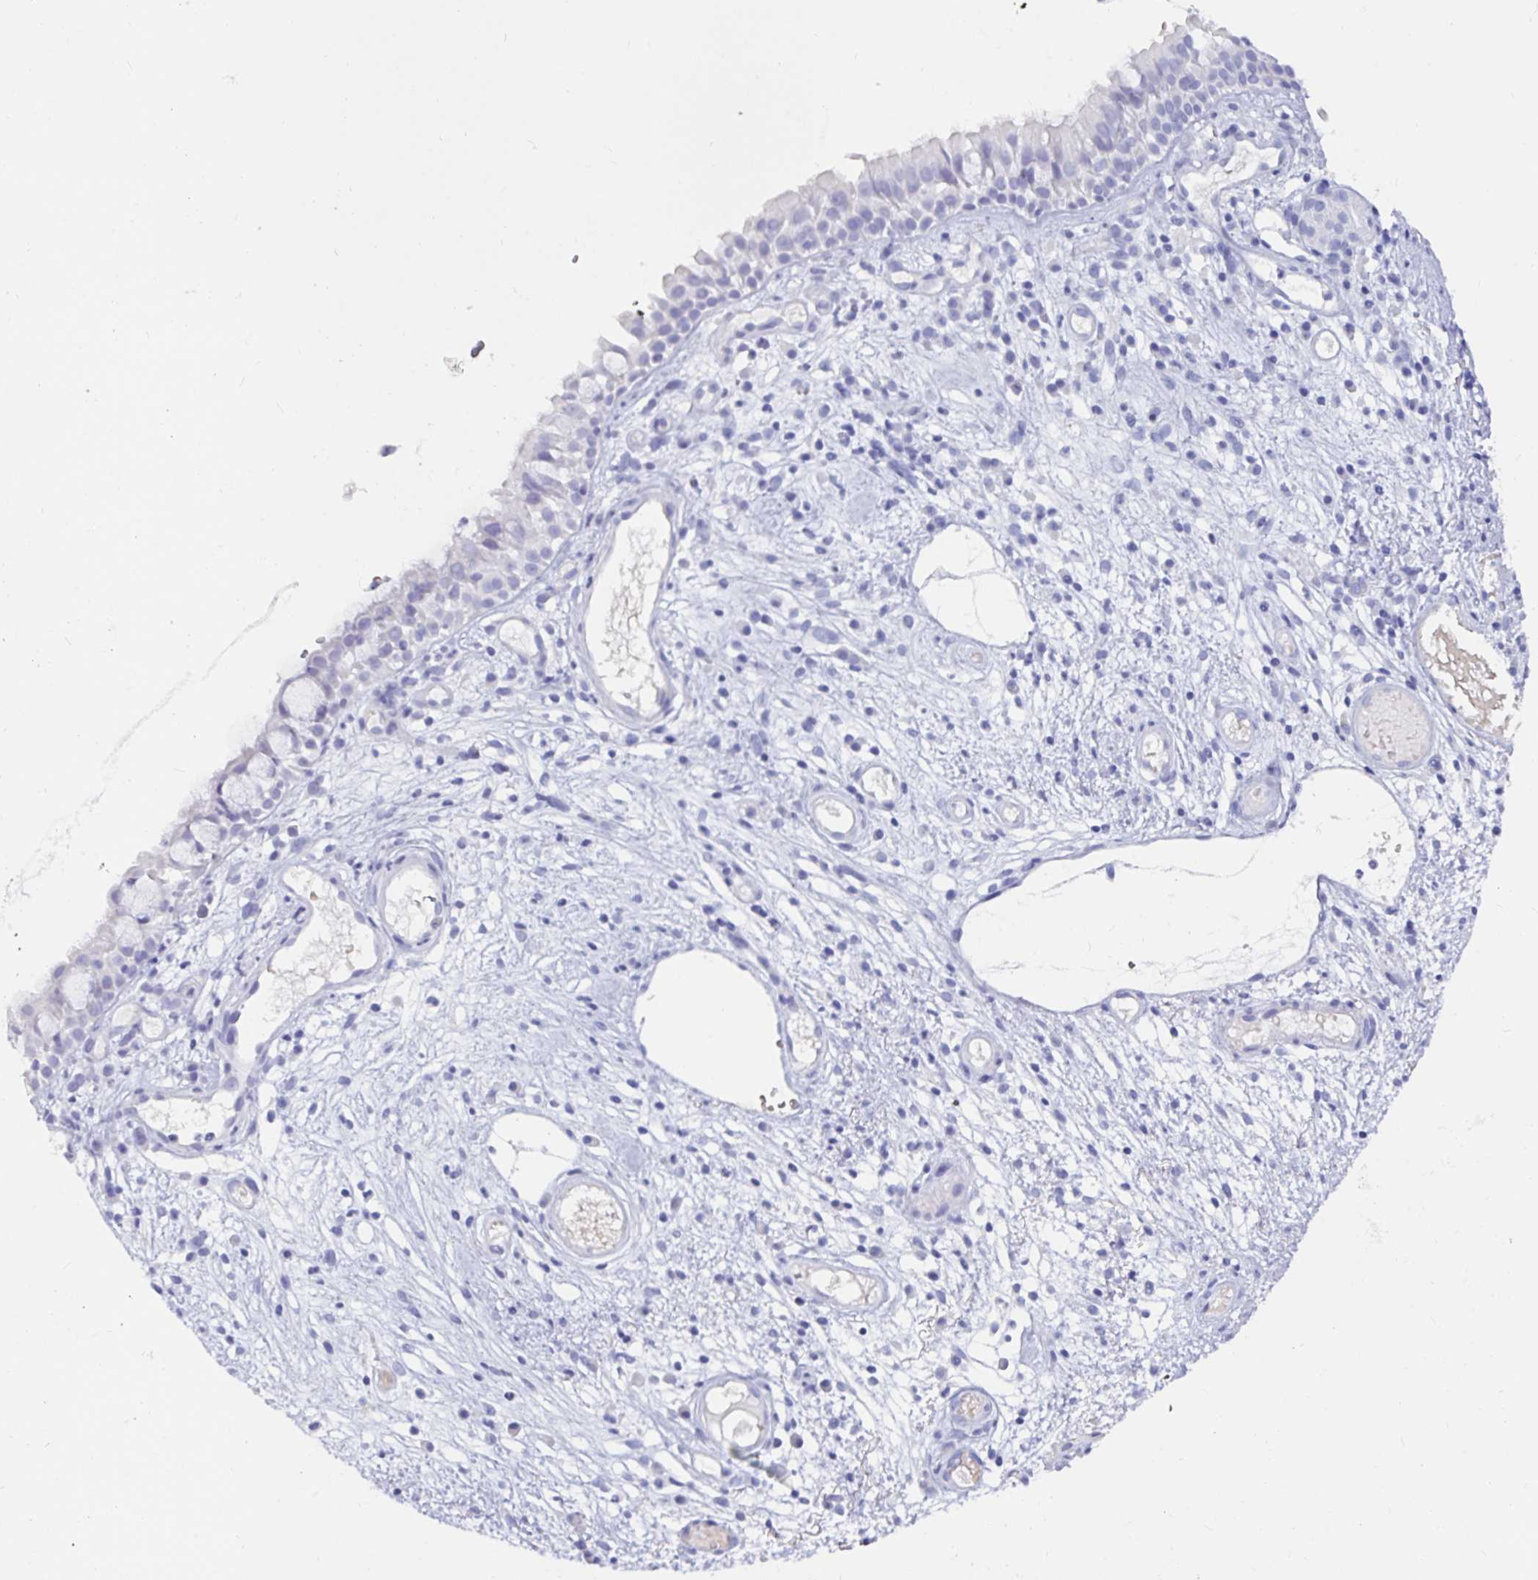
{"staining": {"intensity": "negative", "quantity": "none", "location": "none"}, "tissue": "nasopharynx", "cell_type": "Respiratory epithelial cells", "image_type": "normal", "snomed": [{"axis": "morphology", "description": "Normal tissue, NOS"}, {"axis": "morphology", "description": "Inflammation, NOS"}, {"axis": "topography", "description": "Nasopharynx"}], "caption": "This is a image of immunohistochemistry staining of benign nasopharynx, which shows no staining in respiratory epithelial cells.", "gene": "ZPBP2", "patient": {"sex": "male", "age": 54}}